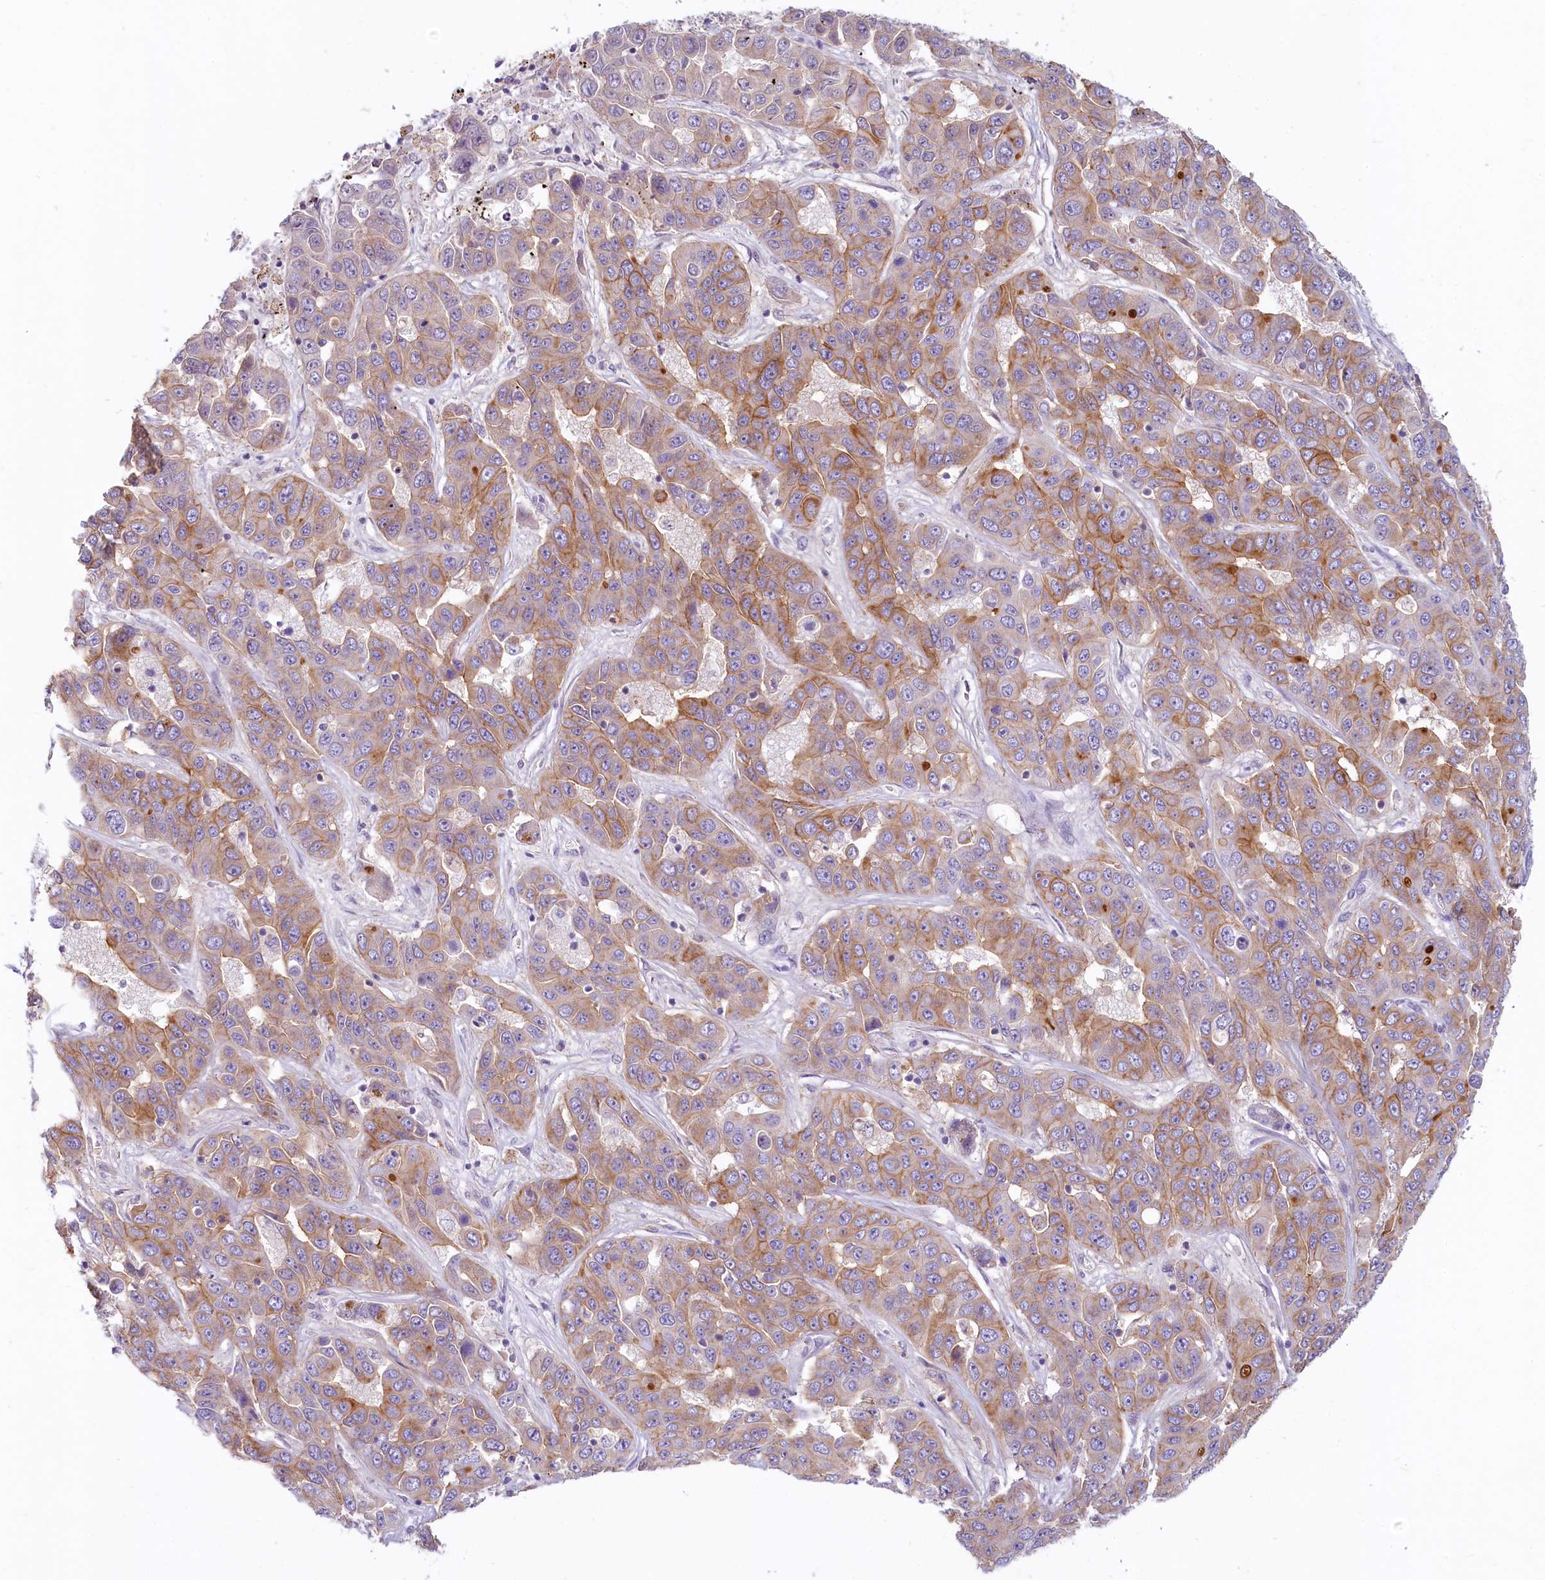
{"staining": {"intensity": "moderate", "quantity": "25%-75%", "location": "cytoplasmic/membranous"}, "tissue": "liver cancer", "cell_type": "Tumor cells", "image_type": "cancer", "snomed": [{"axis": "morphology", "description": "Cholangiocarcinoma"}, {"axis": "topography", "description": "Liver"}], "caption": "The histopathology image displays immunohistochemical staining of liver cancer (cholangiocarcinoma). There is moderate cytoplasmic/membranous positivity is seen in about 25%-75% of tumor cells.", "gene": "PROCR", "patient": {"sex": "female", "age": 52}}